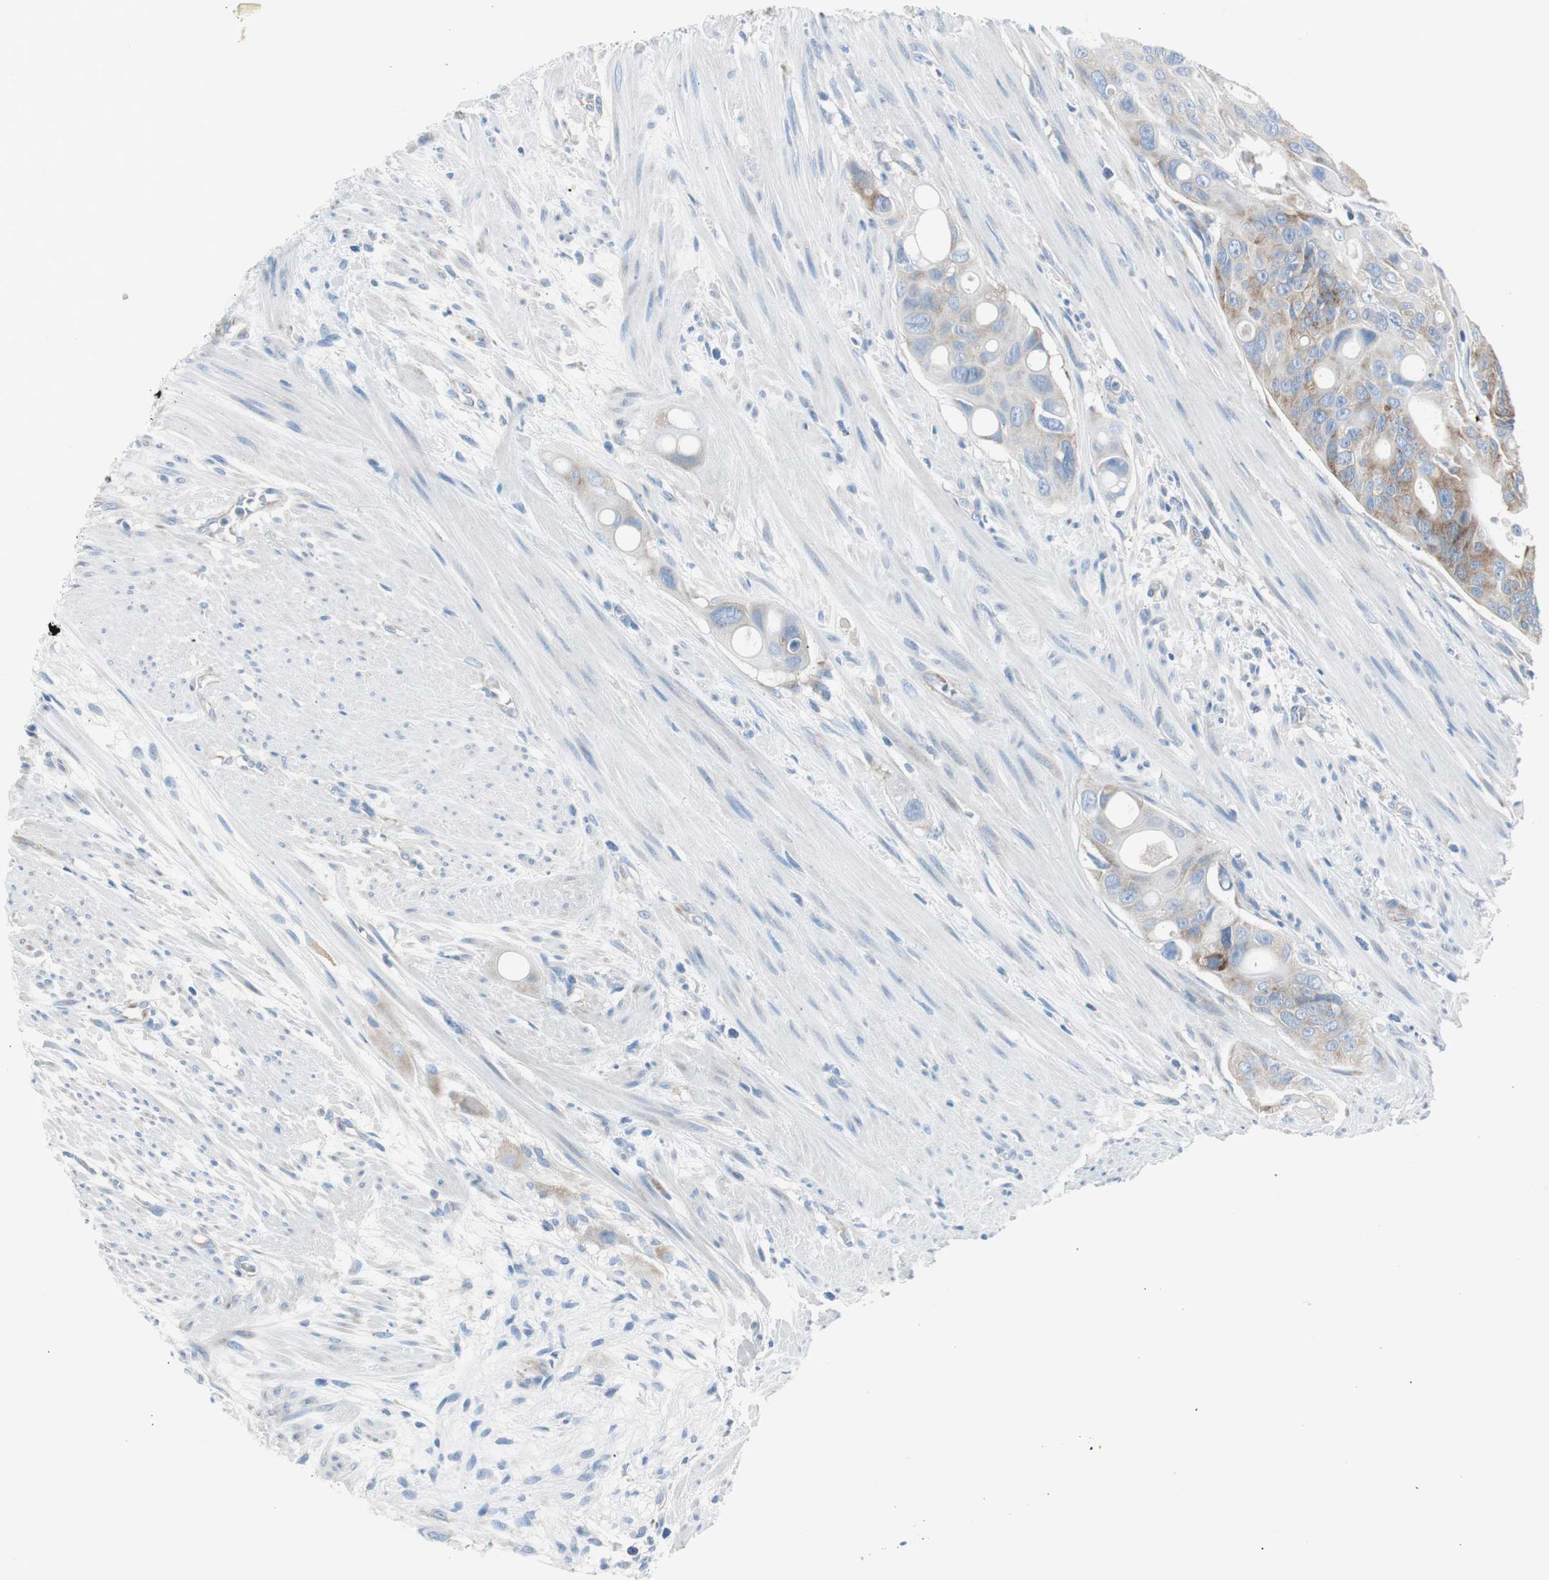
{"staining": {"intensity": "weak", "quantity": ">75%", "location": "cytoplasmic/membranous"}, "tissue": "colorectal cancer", "cell_type": "Tumor cells", "image_type": "cancer", "snomed": [{"axis": "morphology", "description": "Adenocarcinoma, NOS"}, {"axis": "topography", "description": "Colon"}], "caption": "High-power microscopy captured an immunohistochemistry histopathology image of adenocarcinoma (colorectal), revealing weak cytoplasmic/membranous staining in about >75% of tumor cells.", "gene": "RPS12", "patient": {"sex": "female", "age": 57}}